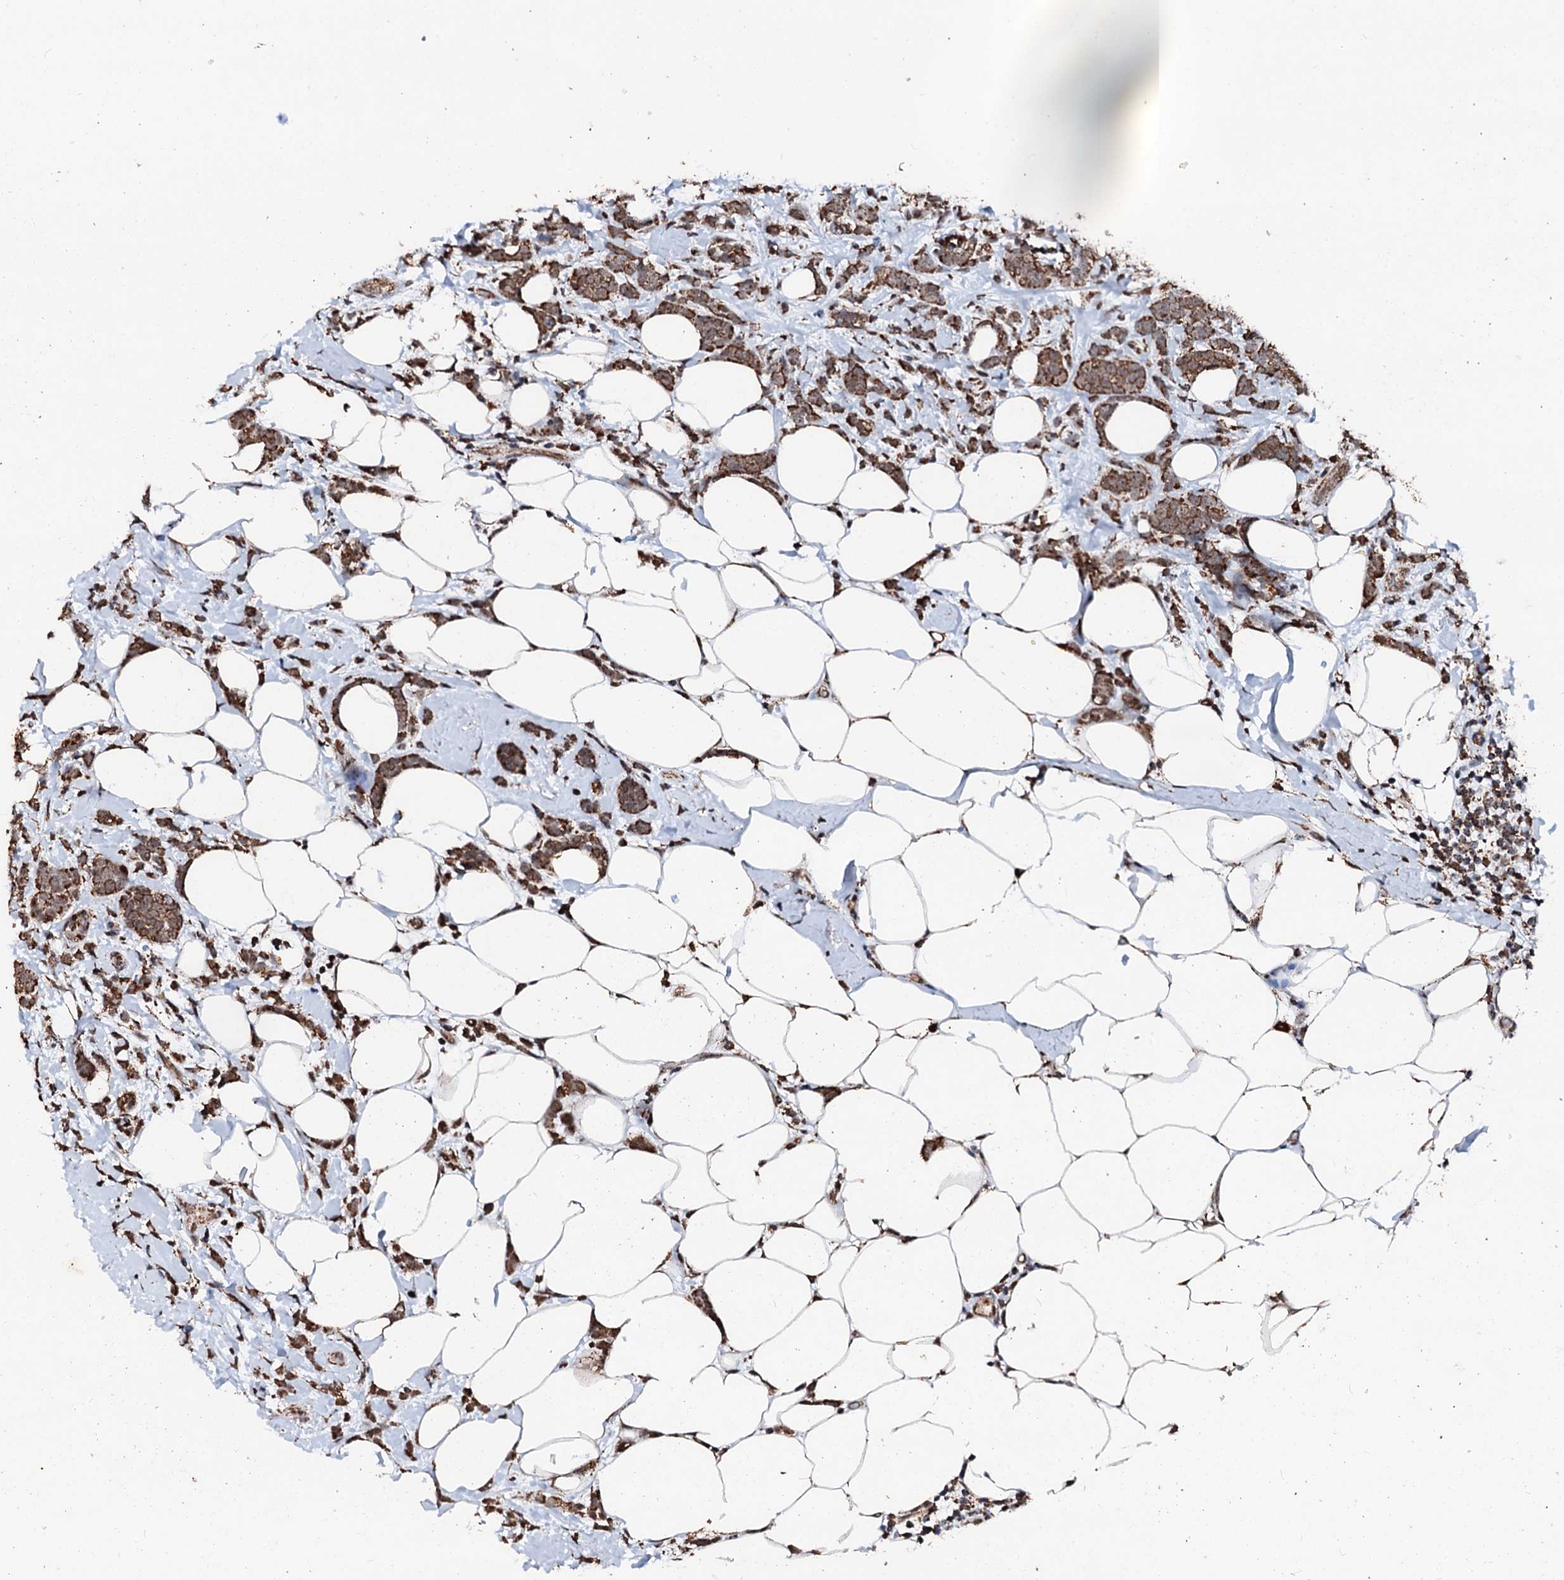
{"staining": {"intensity": "strong", "quantity": ">75%", "location": "cytoplasmic/membranous"}, "tissue": "breast cancer", "cell_type": "Tumor cells", "image_type": "cancer", "snomed": [{"axis": "morphology", "description": "Lobular carcinoma"}, {"axis": "topography", "description": "Breast"}], "caption": "Breast lobular carcinoma stained with a protein marker reveals strong staining in tumor cells.", "gene": "SECISBP2L", "patient": {"sex": "female", "age": 58}}